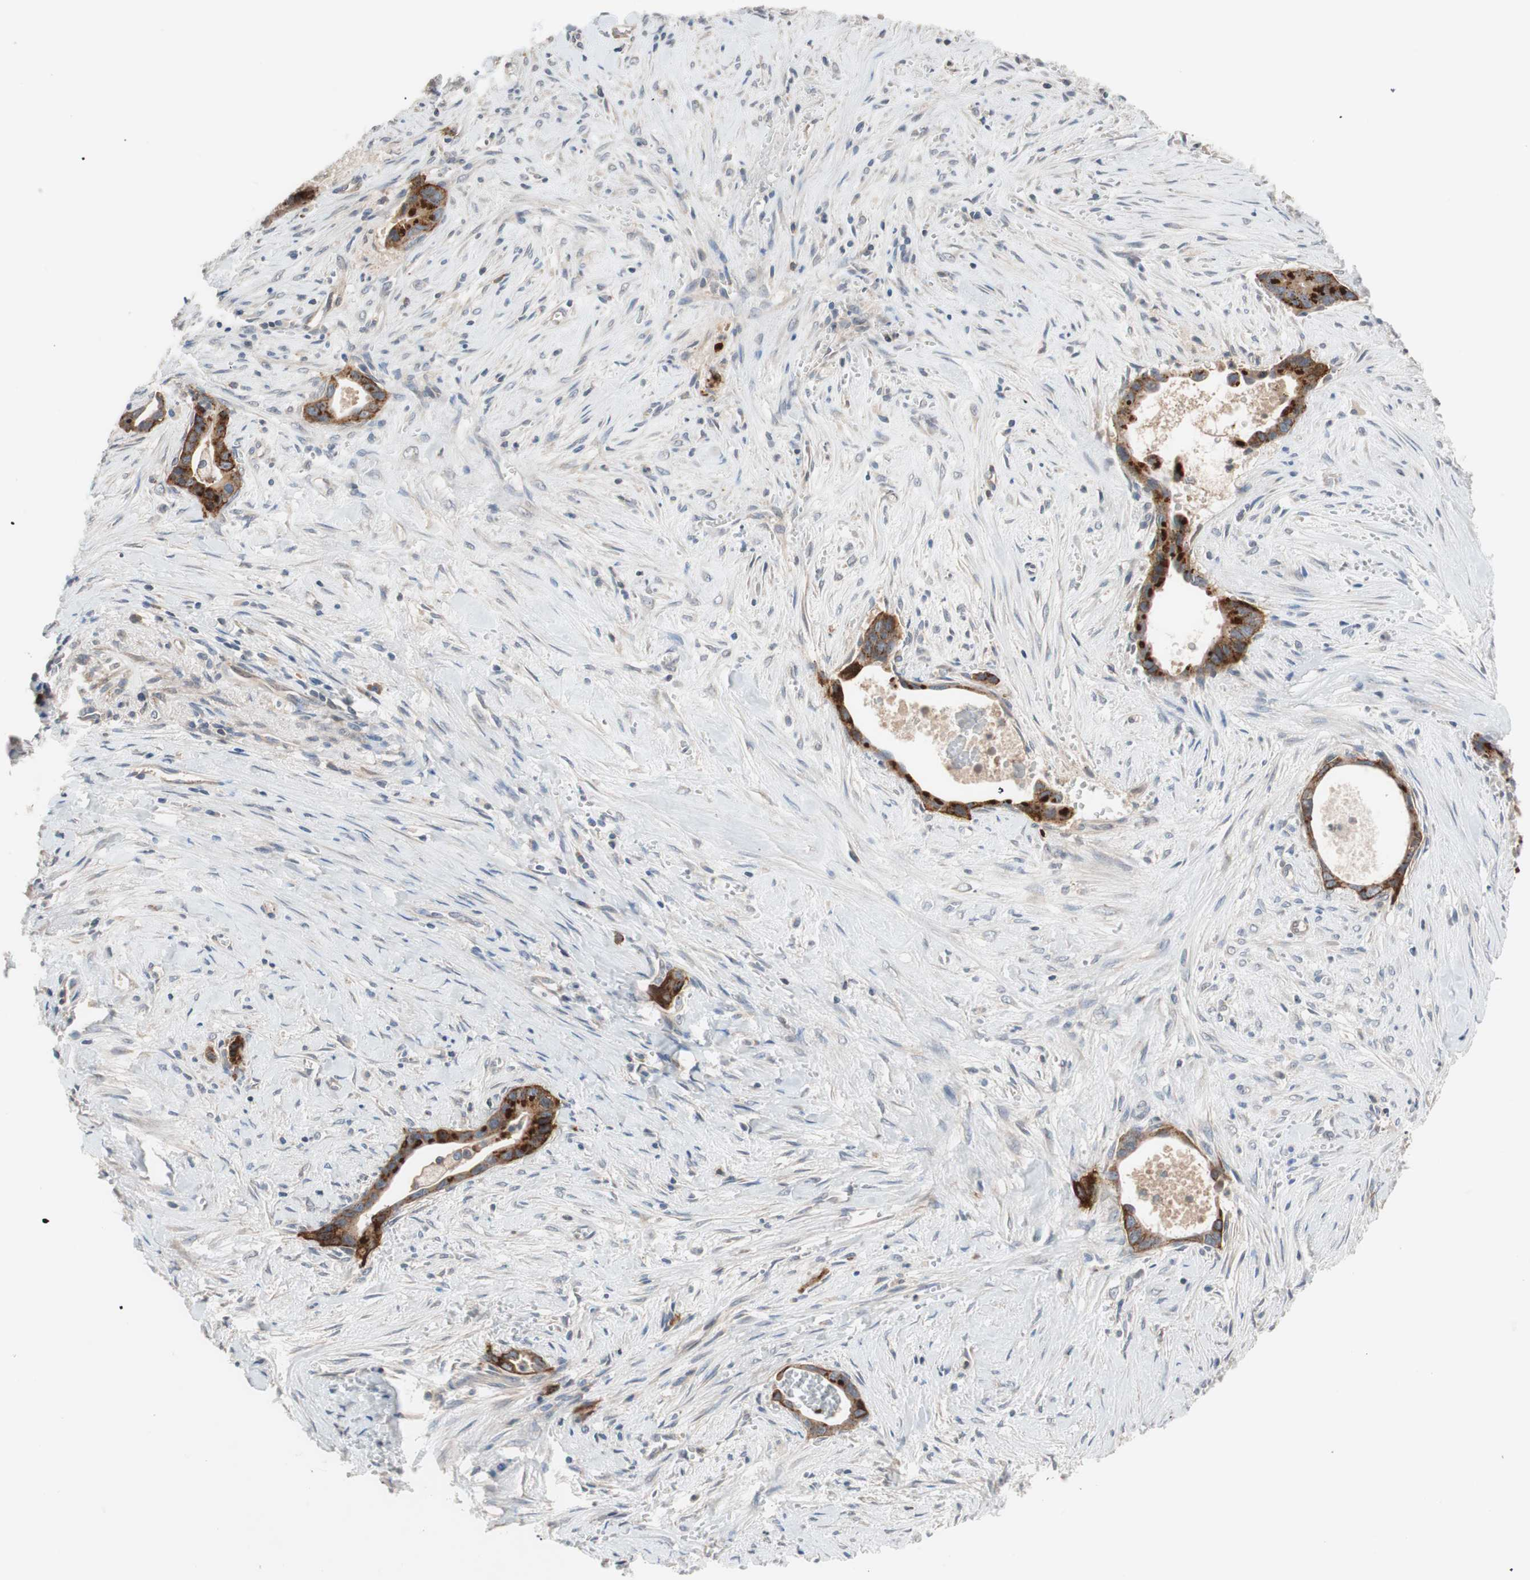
{"staining": {"intensity": "strong", "quantity": ">75%", "location": "cytoplasmic/membranous,nuclear"}, "tissue": "liver cancer", "cell_type": "Tumor cells", "image_type": "cancer", "snomed": [{"axis": "morphology", "description": "Cholangiocarcinoma"}, {"axis": "topography", "description": "Liver"}], "caption": "DAB (3,3'-diaminobenzidine) immunohistochemical staining of cholangiocarcinoma (liver) reveals strong cytoplasmic/membranous and nuclear protein staining in about >75% of tumor cells.", "gene": "SDC4", "patient": {"sex": "female", "age": 55}}